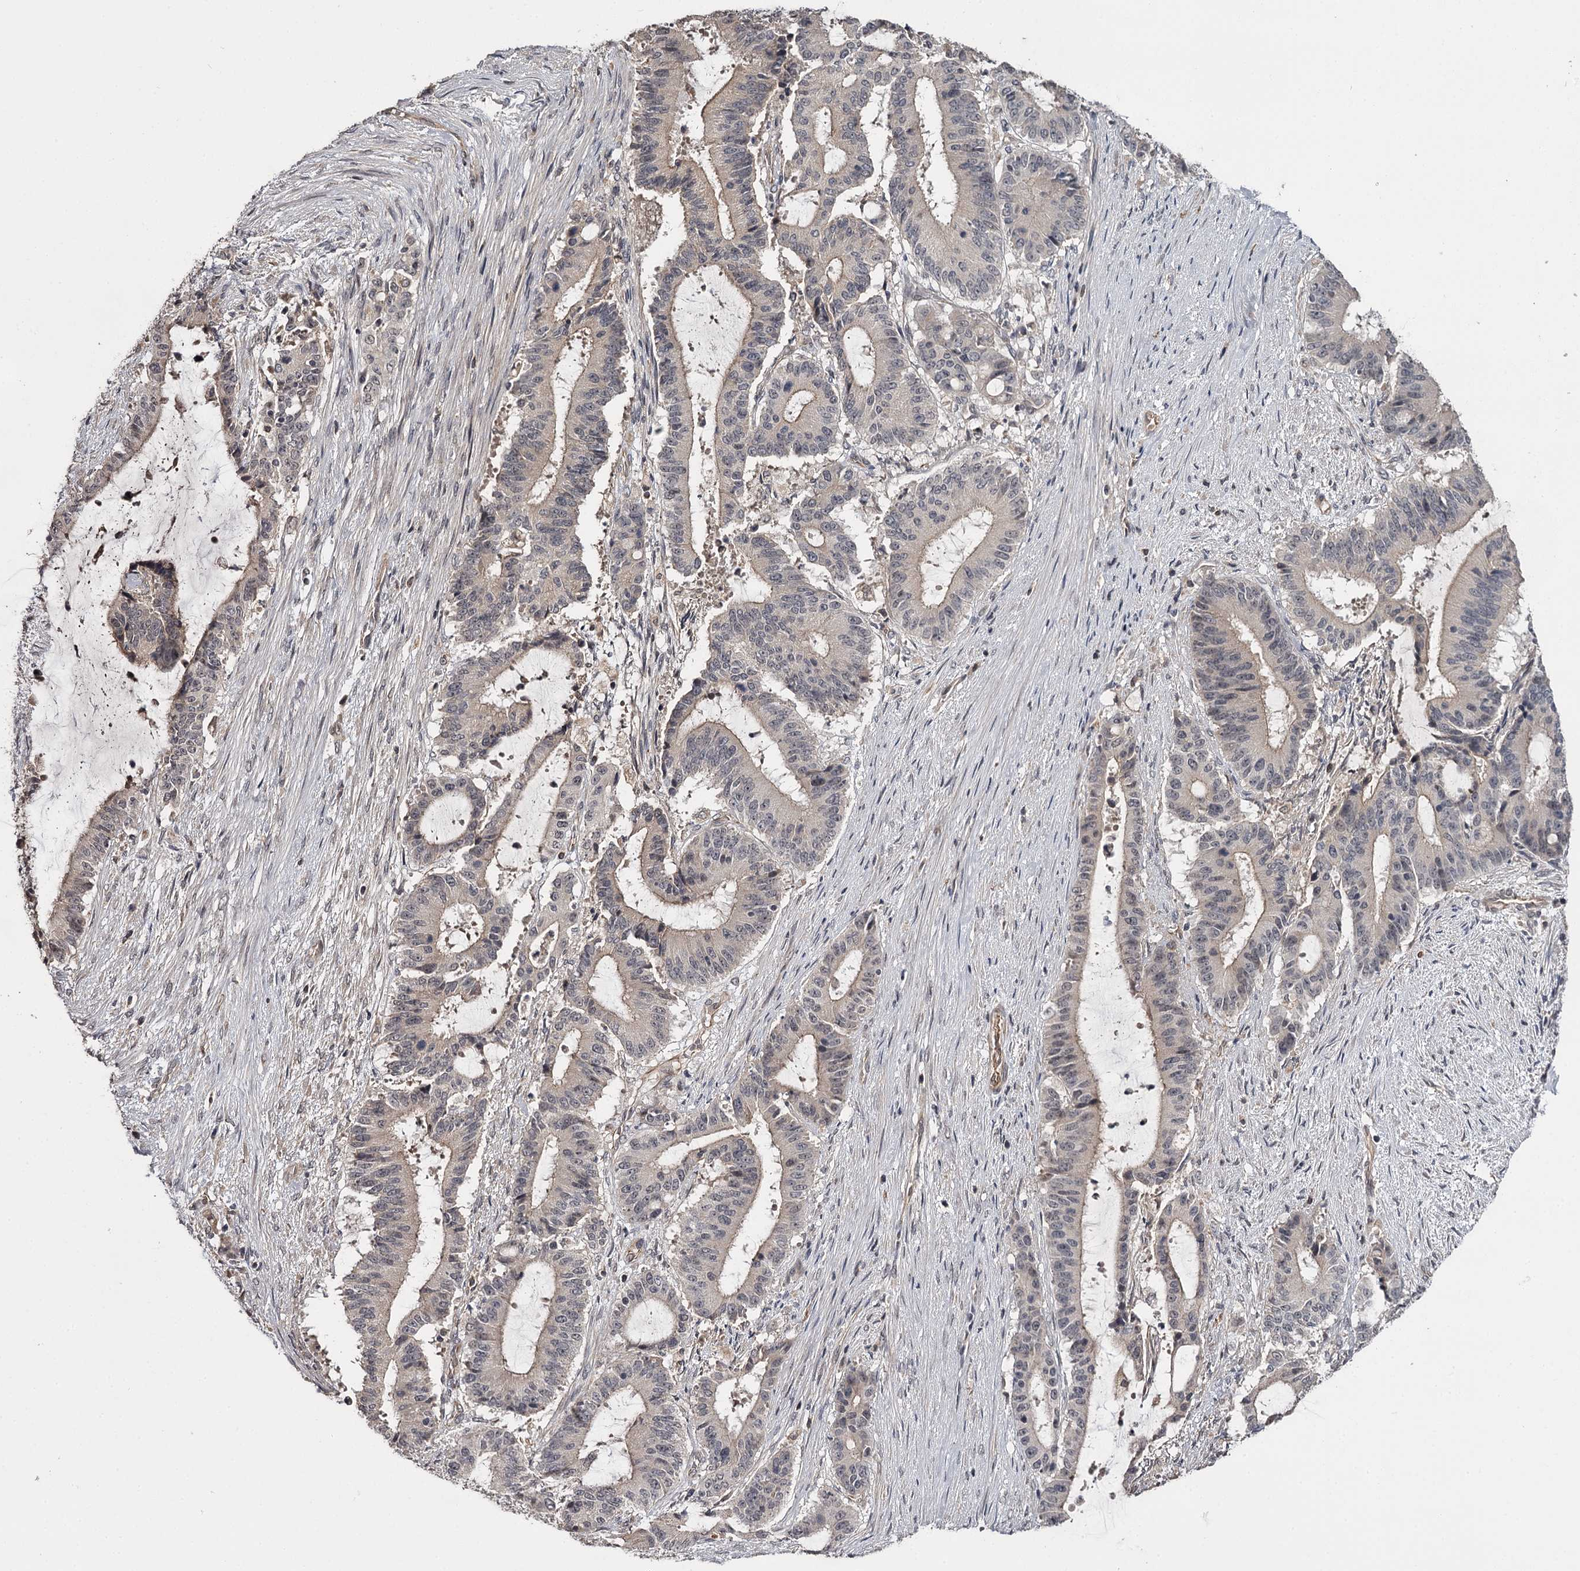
{"staining": {"intensity": "moderate", "quantity": "<25%", "location": "cytoplasmic/membranous"}, "tissue": "liver cancer", "cell_type": "Tumor cells", "image_type": "cancer", "snomed": [{"axis": "morphology", "description": "Normal tissue, NOS"}, {"axis": "morphology", "description": "Cholangiocarcinoma"}, {"axis": "topography", "description": "Liver"}, {"axis": "topography", "description": "Peripheral nerve tissue"}], "caption": "A high-resolution micrograph shows IHC staining of liver cancer, which displays moderate cytoplasmic/membranous positivity in approximately <25% of tumor cells.", "gene": "CWF19L2", "patient": {"sex": "female", "age": 73}}